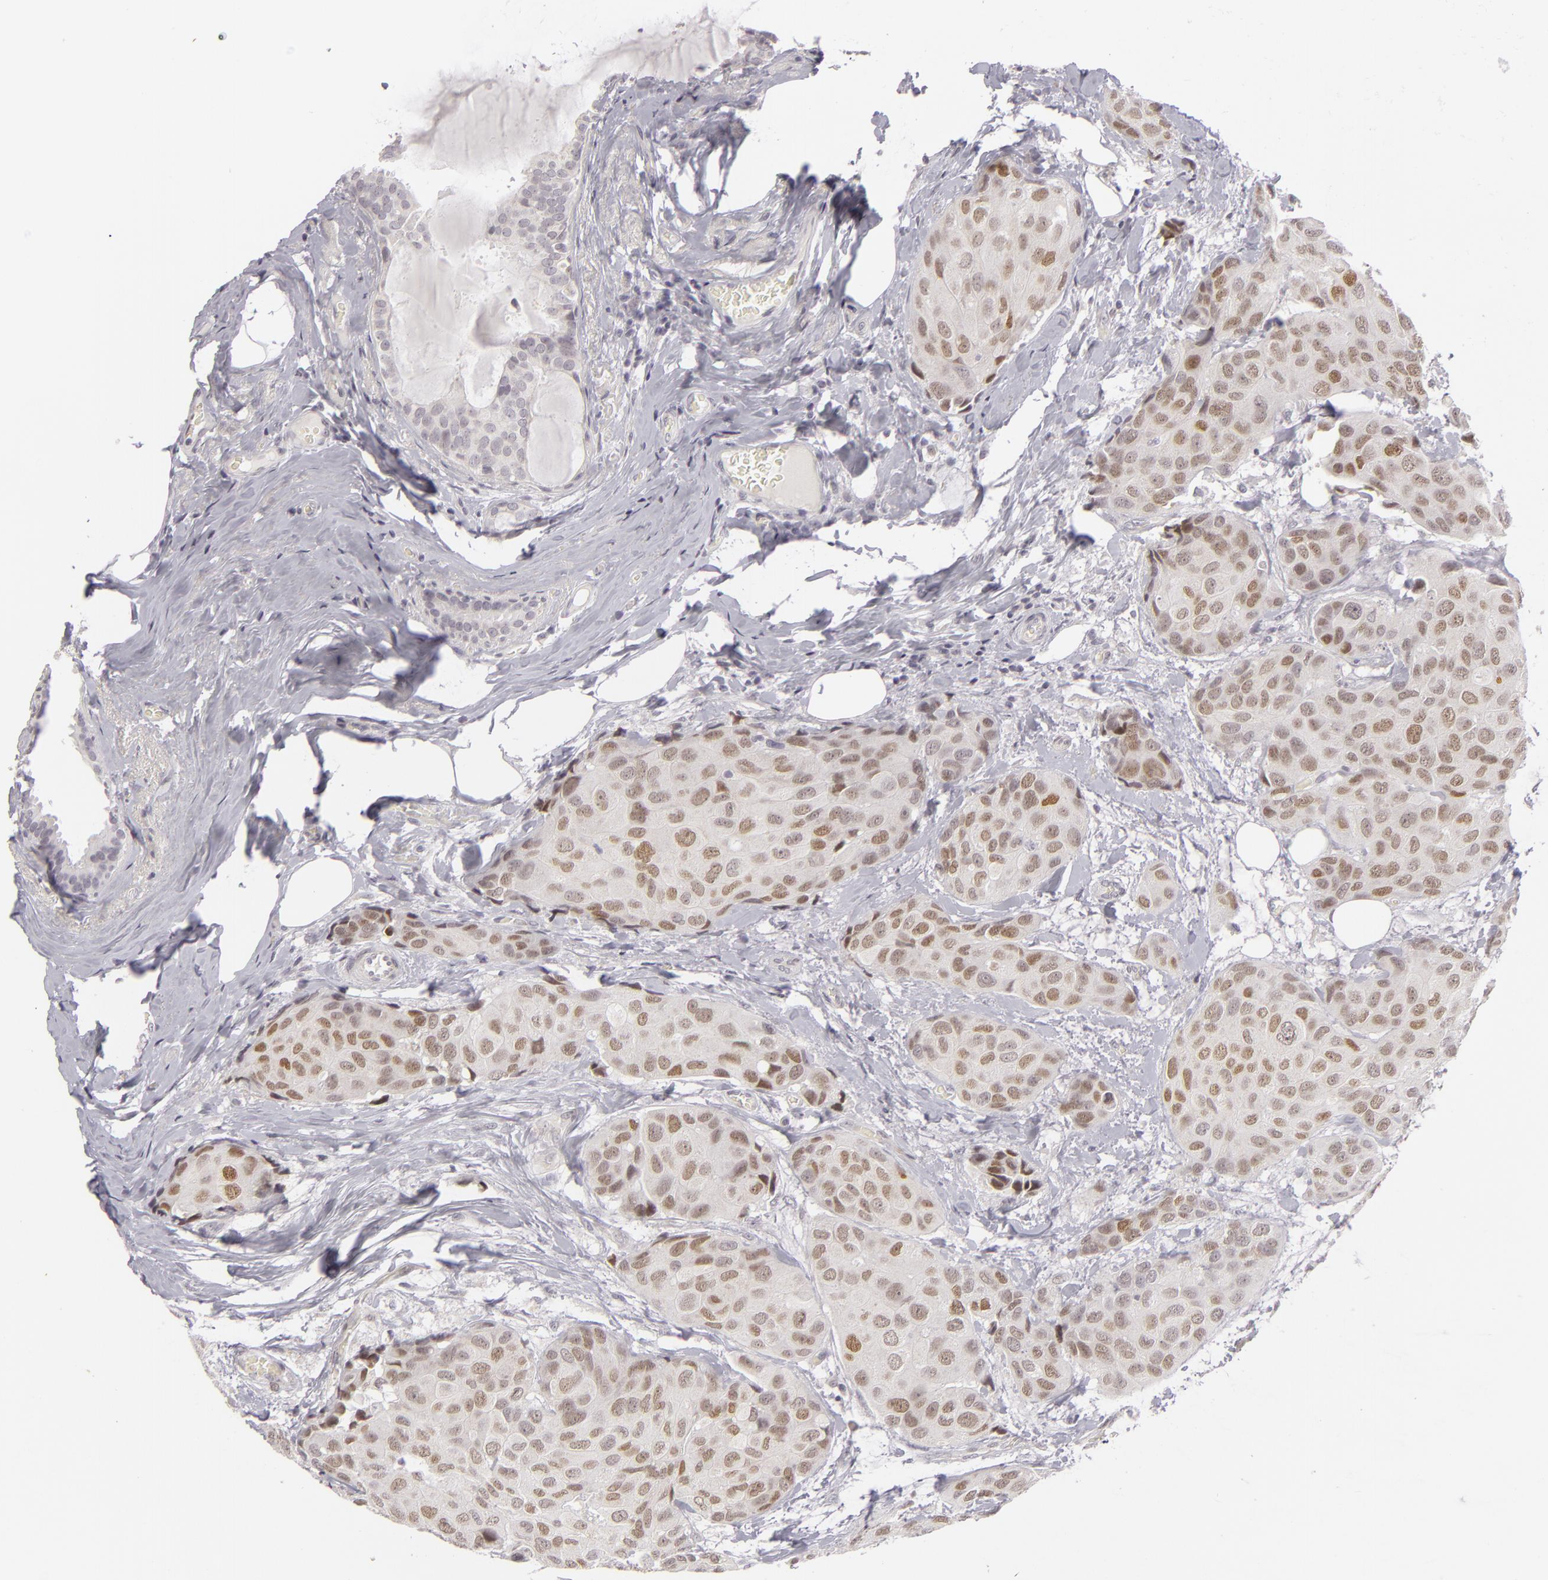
{"staining": {"intensity": "weak", "quantity": "25%-75%", "location": "nuclear"}, "tissue": "breast cancer", "cell_type": "Tumor cells", "image_type": "cancer", "snomed": [{"axis": "morphology", "description": "Duct carcinoma"}, {"axis": "topography", "description": "Breast"}], "caption": "Human breast invasive ductal carcinoma stained with a protein marker exhibits weak staining in tumor cells.", "gene": "SIX1", "patient": {"sex": "female", "age": 68}}